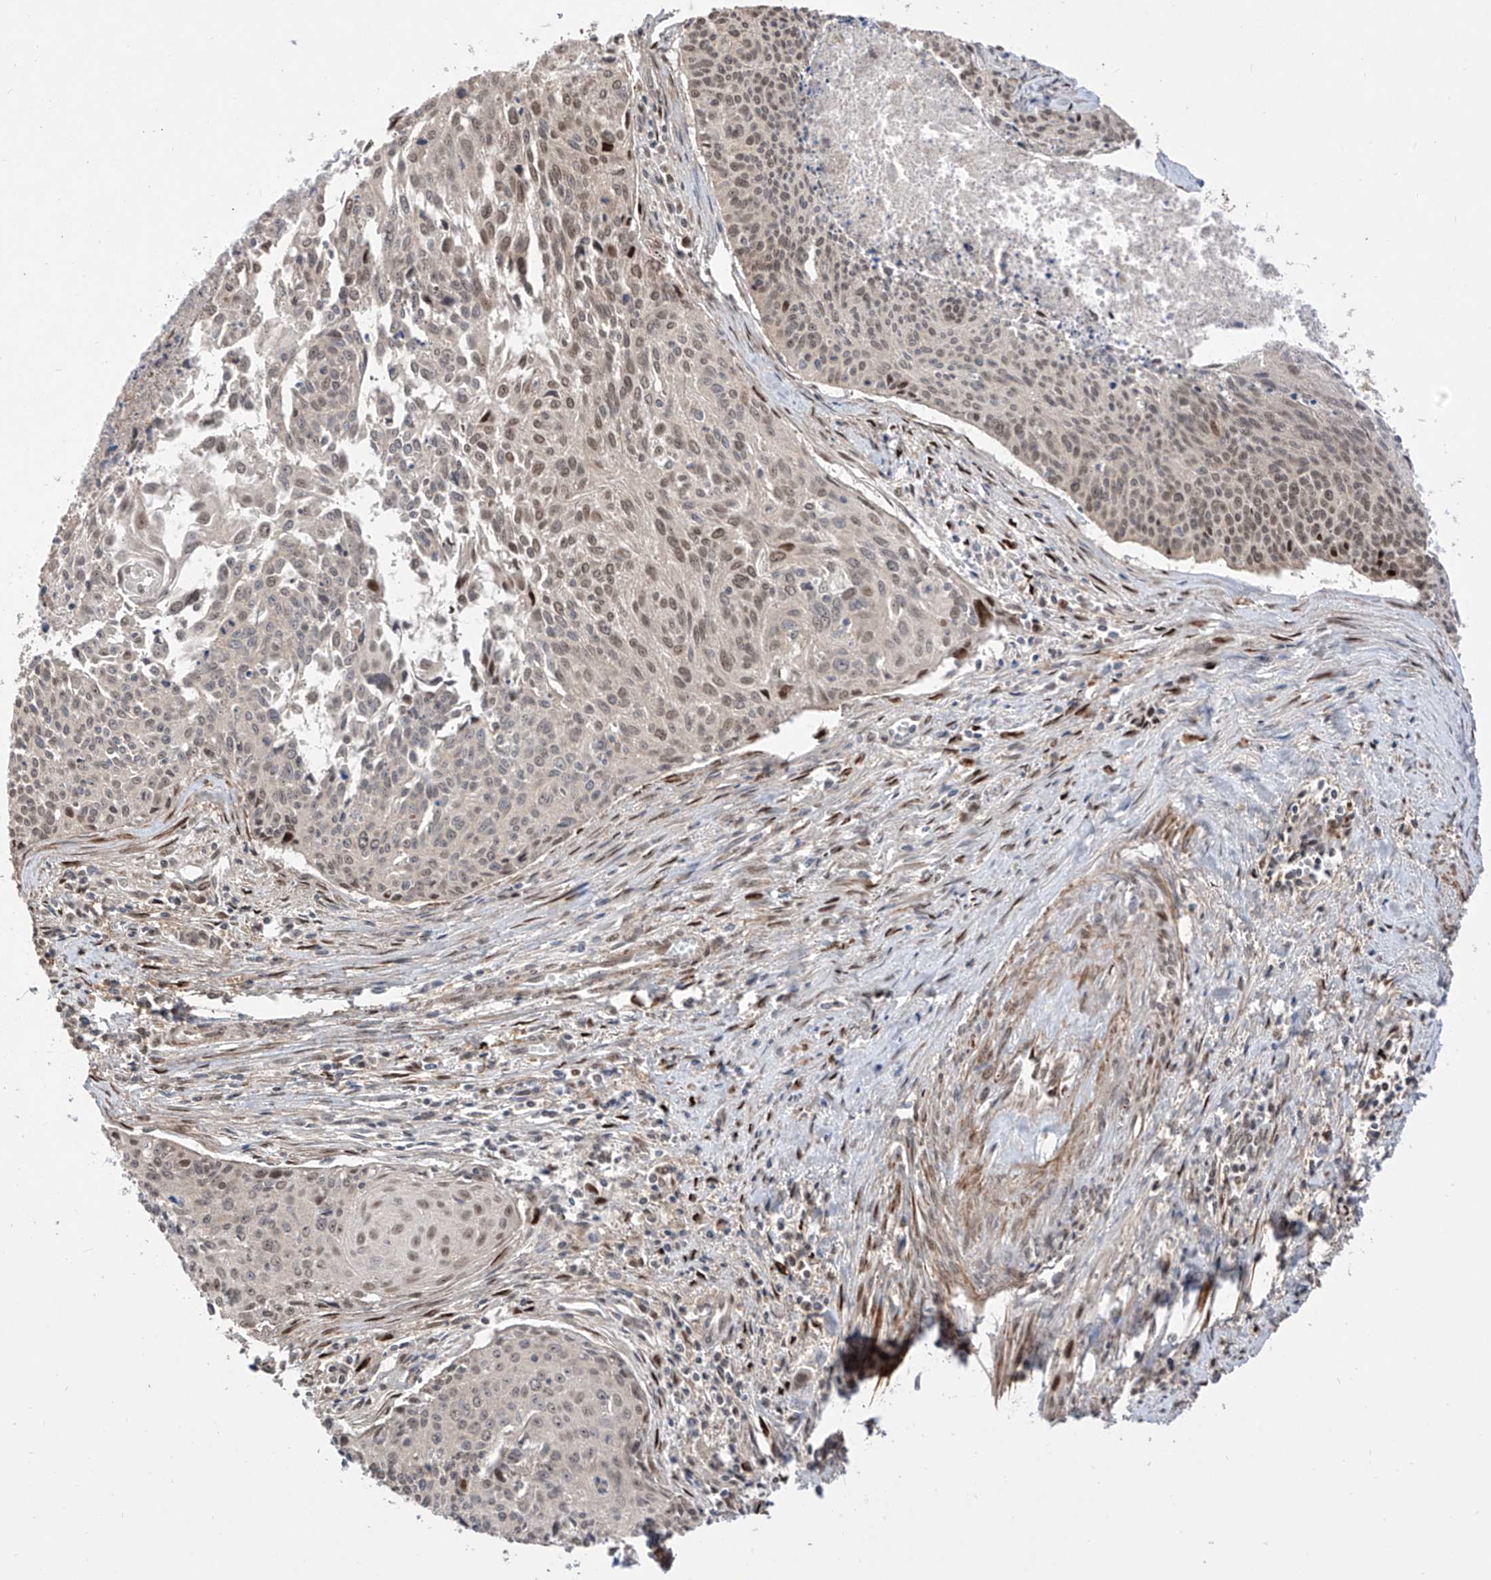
{"staining": {"intensity": "weak", "quantity": ">75%", "location": "nuclear"}, "tissue": "cervical cancer", "cell_type": "Tumor cells", "image_type": "cancer", "snomed": [{"axis": "morphology", "description": "Squamous cell carcinoma, NOS"}, {"axis": "topography", "description": "Cervix"}], "caption": "Immunohistochemical staining of human cervical cancer reveals weak nuclear protein expression in about >75% of tumor cells.", "gene": "LATS1", "patient": {"sex": "female", "age": 55}}